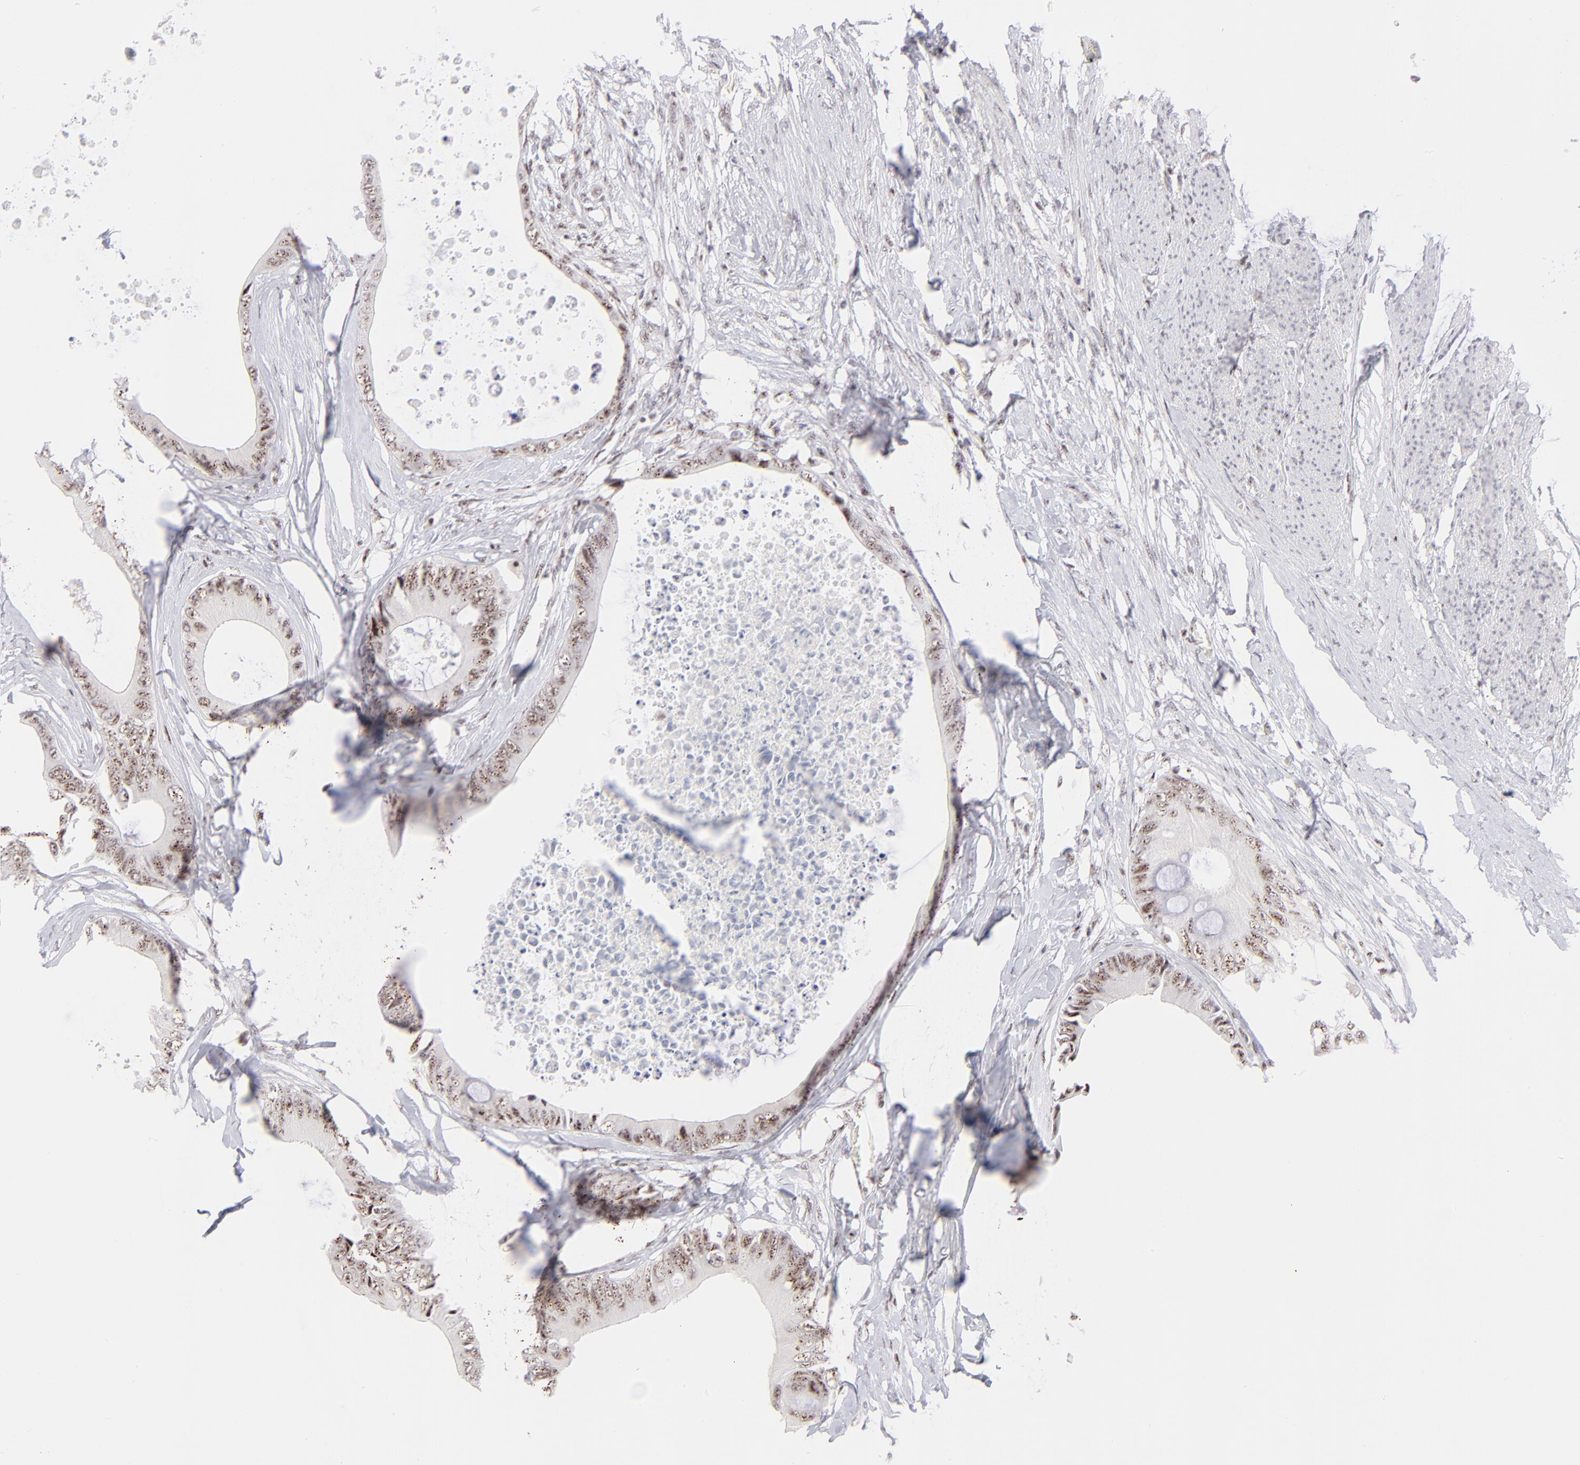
{"staining": {"intensity": "moderate", "quantity": ">75%", "location": "nuclear"}, "tissue": "colorectal cancer", "cell_type": "Tumor cells", "image_type": "cancer", "snomed": [{"axis": "morphology", "description": "Normal tissue, NOS"}, {"axis": "morphology", "description": "Adenocarcinoma, NOS"}, {"axis": "topography", "description": "Rectum"}, {"axis": "topography", "description": "Peripheral nerve tissue"}], "caption": "Human adenocarcinoma (colorectal) stained with a protein marker shows moderate staining in tumor cells.", "gene": "CDC25C", "patient": {"sex": "female", "age": 77}}